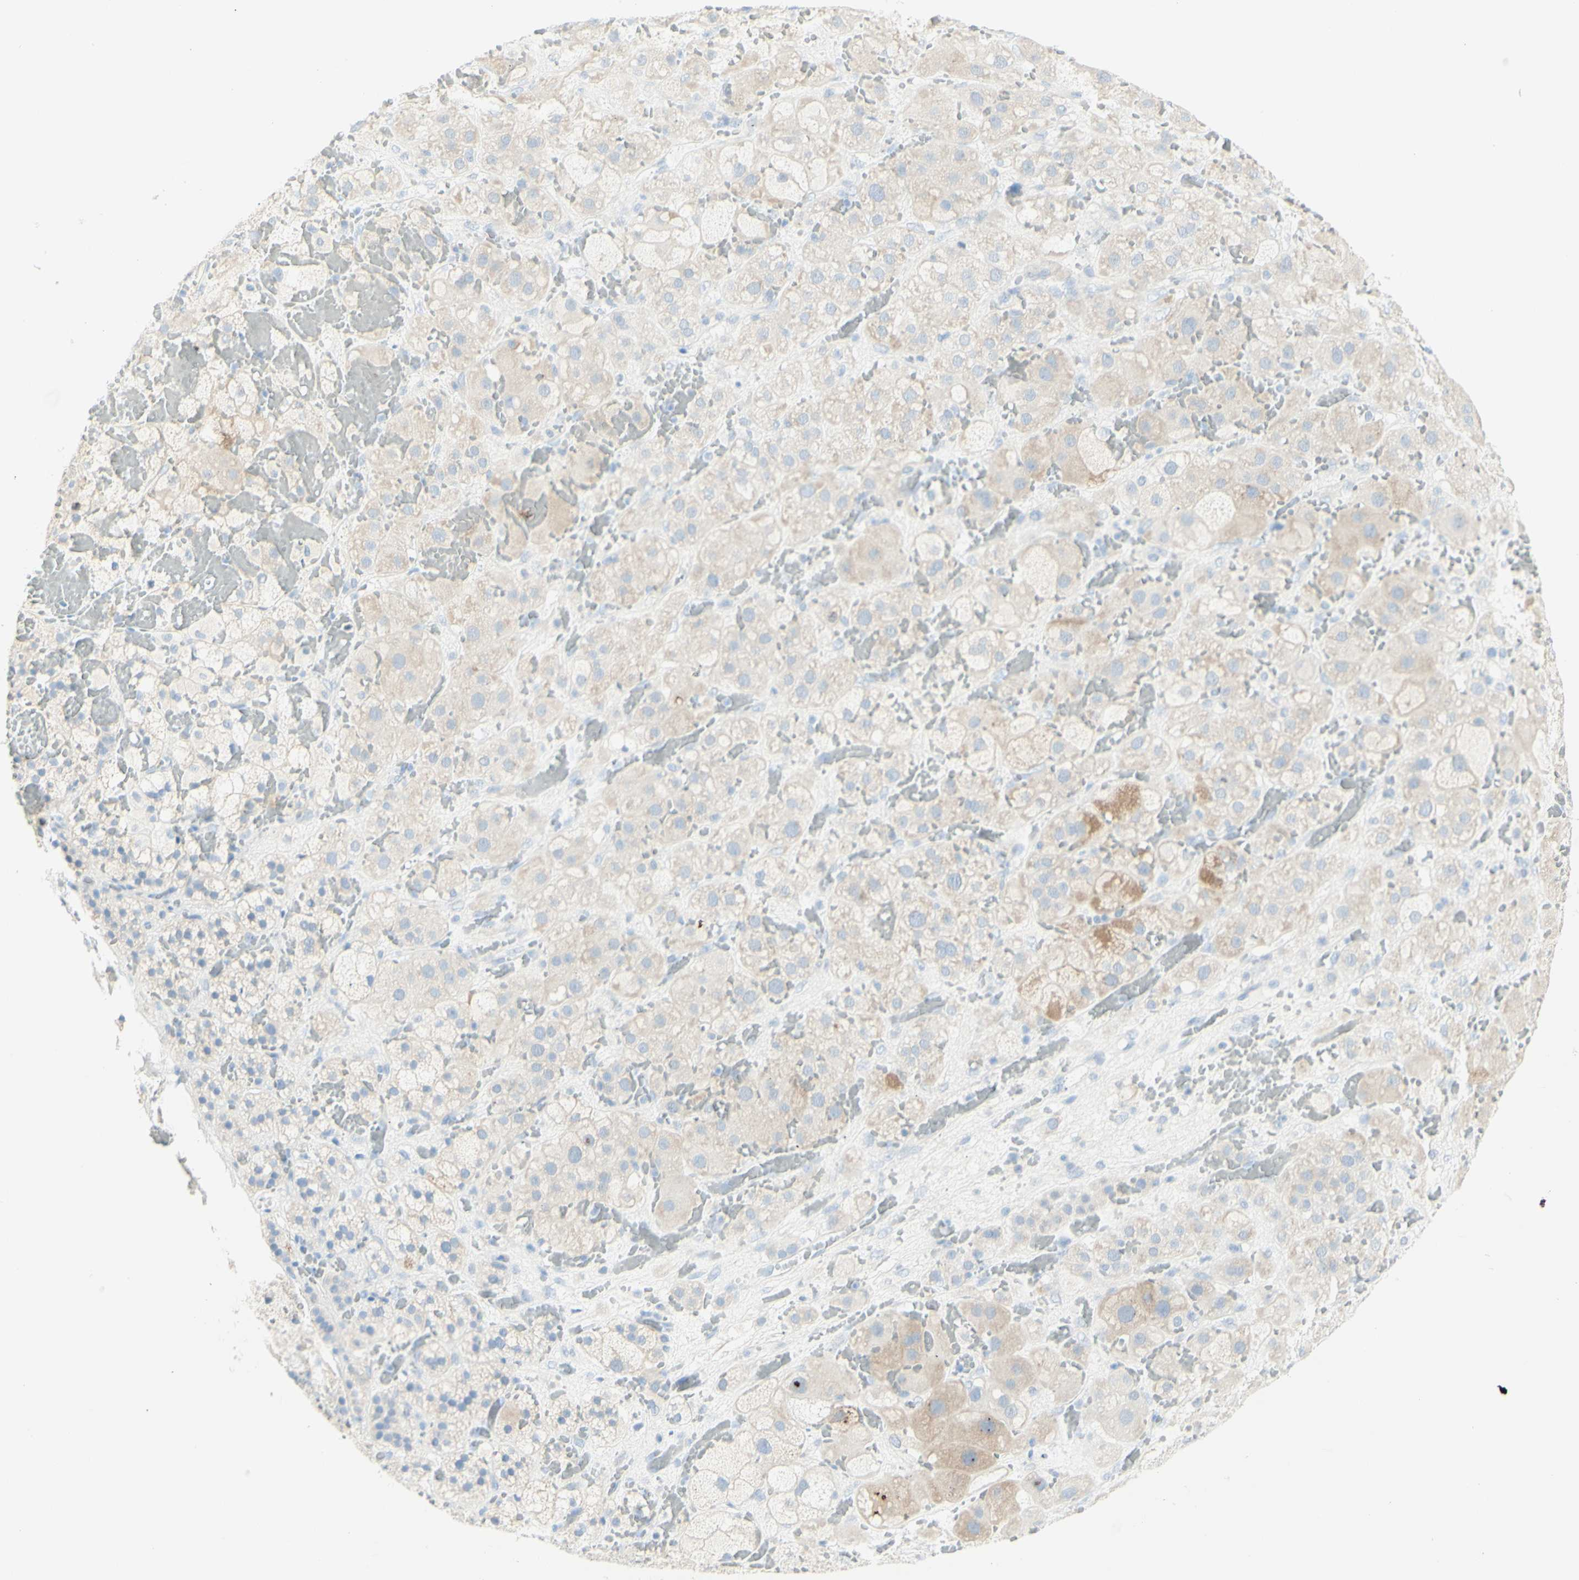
{"staining": {"intensity": "weak", "quantity": "25%-75%", "location": "cytoplasmic/membranous"}, "tissue": "adrenal gland", "cell_type": "Glandular cells", "image_type": "normal", "snomed": [{"axis": "morphology", "description": "Normal tissue, NOS"}, {"axis": "topography", "description": "Adrenal gland"}], "caption": "Immunohistochemical staining of benign adrenal gland exhibits weak cytoplasmic/membranous protein positivity in approximately 25%-75% of glandular cells.", "gene": "LETM1", "patient": {"sex": "female", "age": 47}}